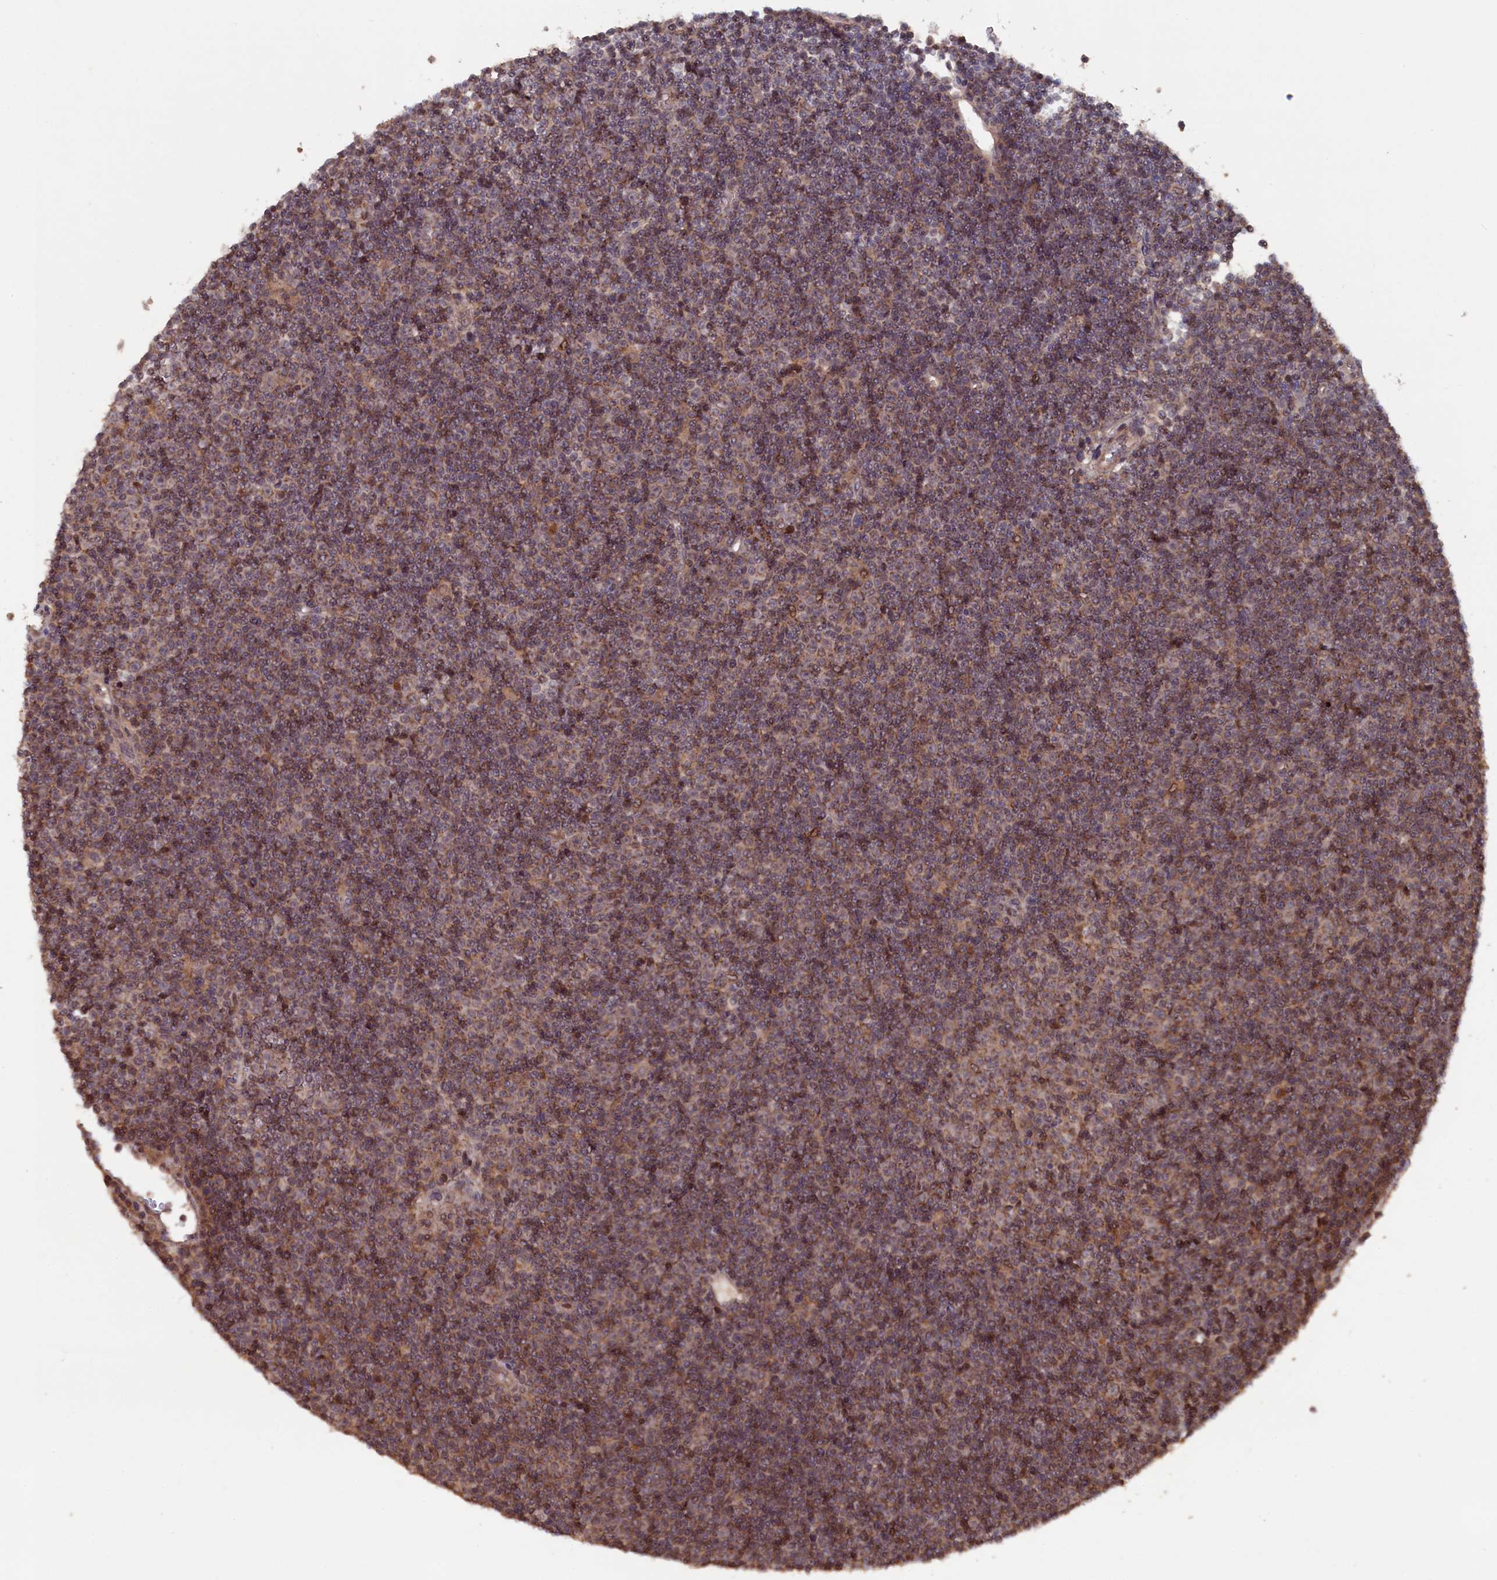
{"staining": {"intensity": "moderate", "quantity": "25%-75%", "location": "cytoplasmic/membranous"}, "tissue": "lymphoma", "cell_type": "Tumor cells", "image_type": "cancer", "snomed": [{"axis": "morphology", "description": "Malignant lymphoma, non-Hodgkin's type, Low grade"}, {"axis": "topography", "description": "Lymph node"}], "caption": "A histopathology image of human lymphoma stained for a protein displays moderate cytoplasmic/membranous brown staining in tumor cells.", "gene": "TMC5", "patient": {"sex": "female", "age": 67}}